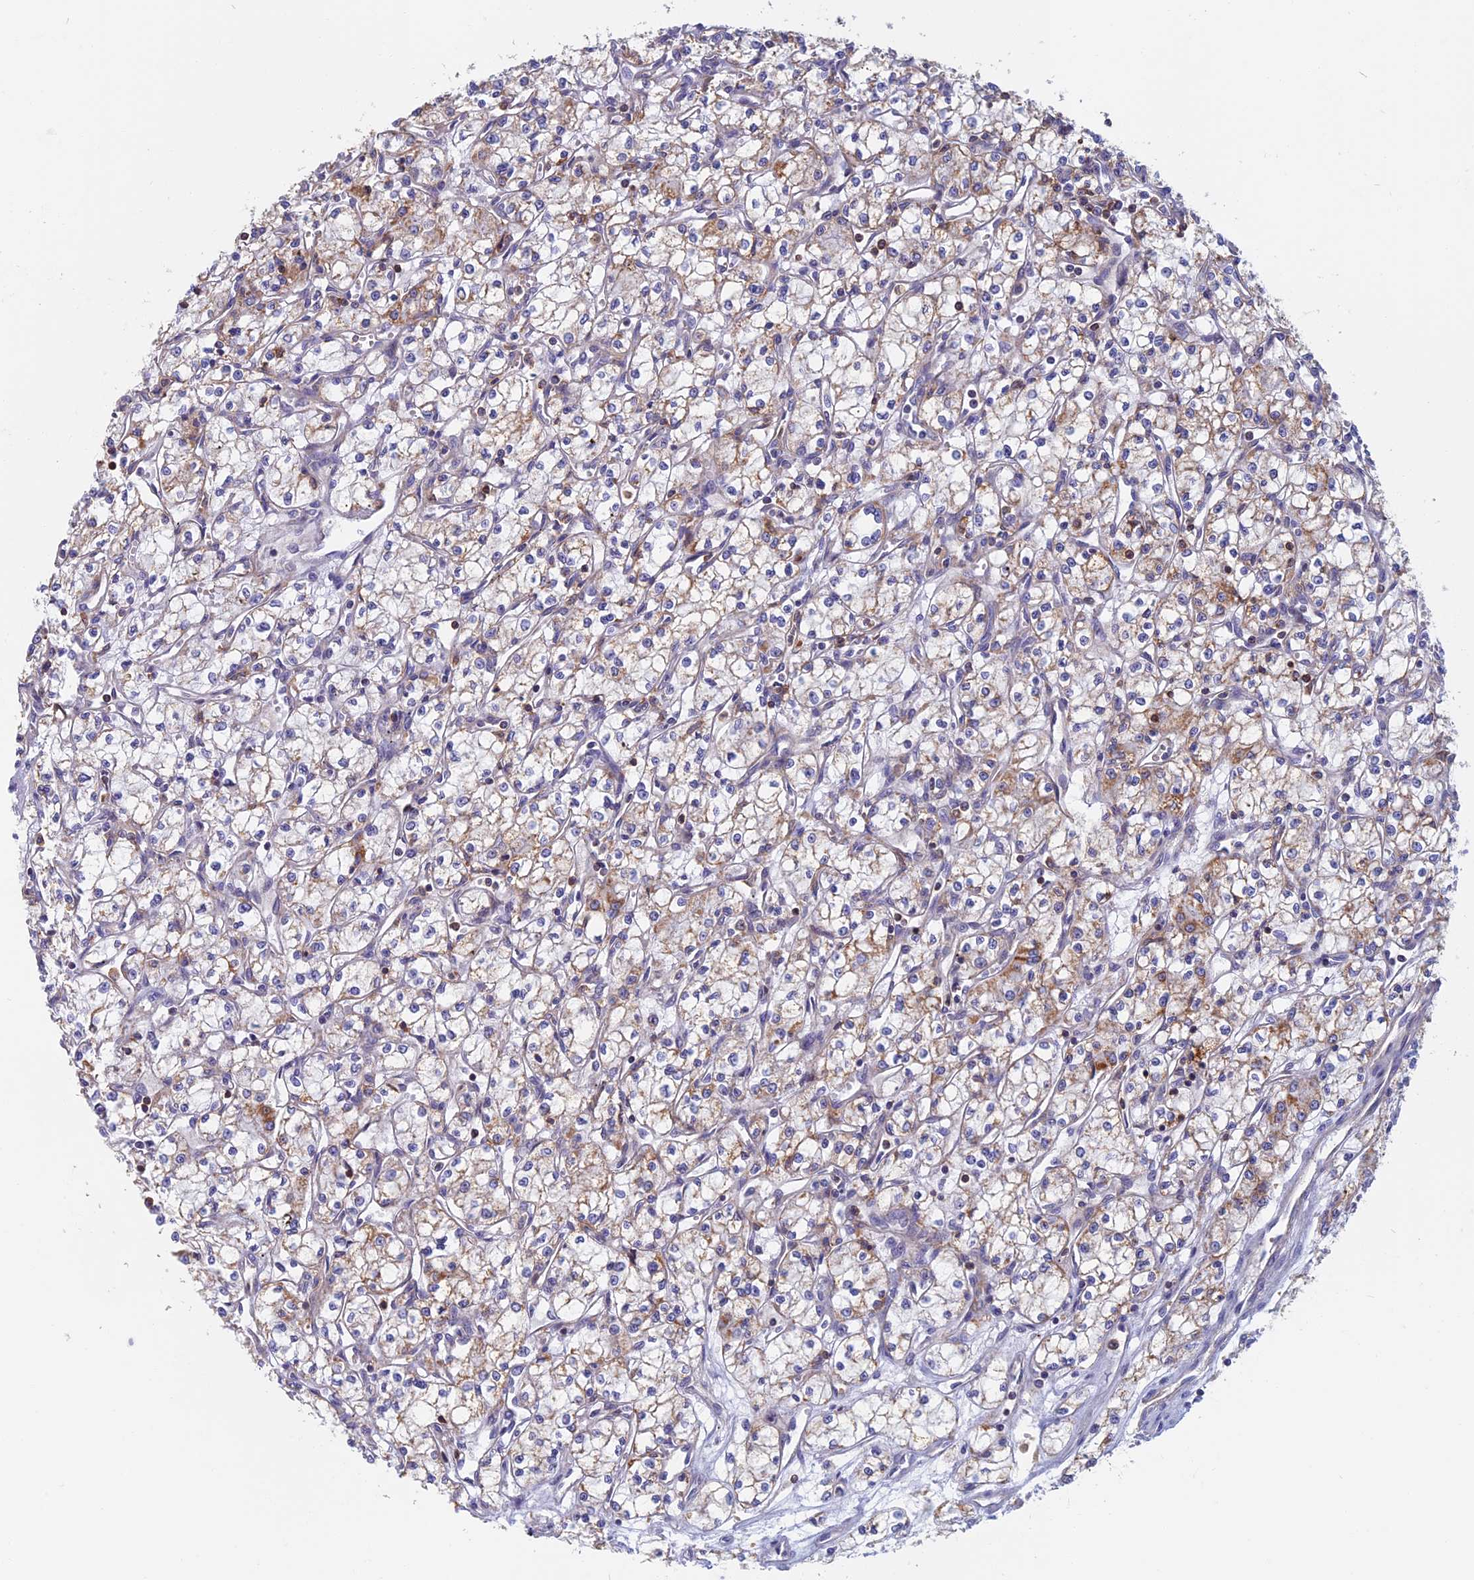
{"staining": {"intensity": "moderate", "quantity": "<25%", "location": "cytoplasmic/membranous"}, "tissue": "renal cancer", "cell_type": "Tumor cells", "image_type": "cancer", "snomed": [{"axis": "morphology", "description": "Adenocarcinoma, NOS"}, {"axis": "topography", "description": "Kidney"}], "caption": "An image showing moderate cytoplasmic/membranous staining in about <25% of tumor cells in renal adenocarcinoma, as visualized by brown immunohistochemical staining.", "gene": "HSD17B8", "patient": {"sex": "male", "age": 59}}